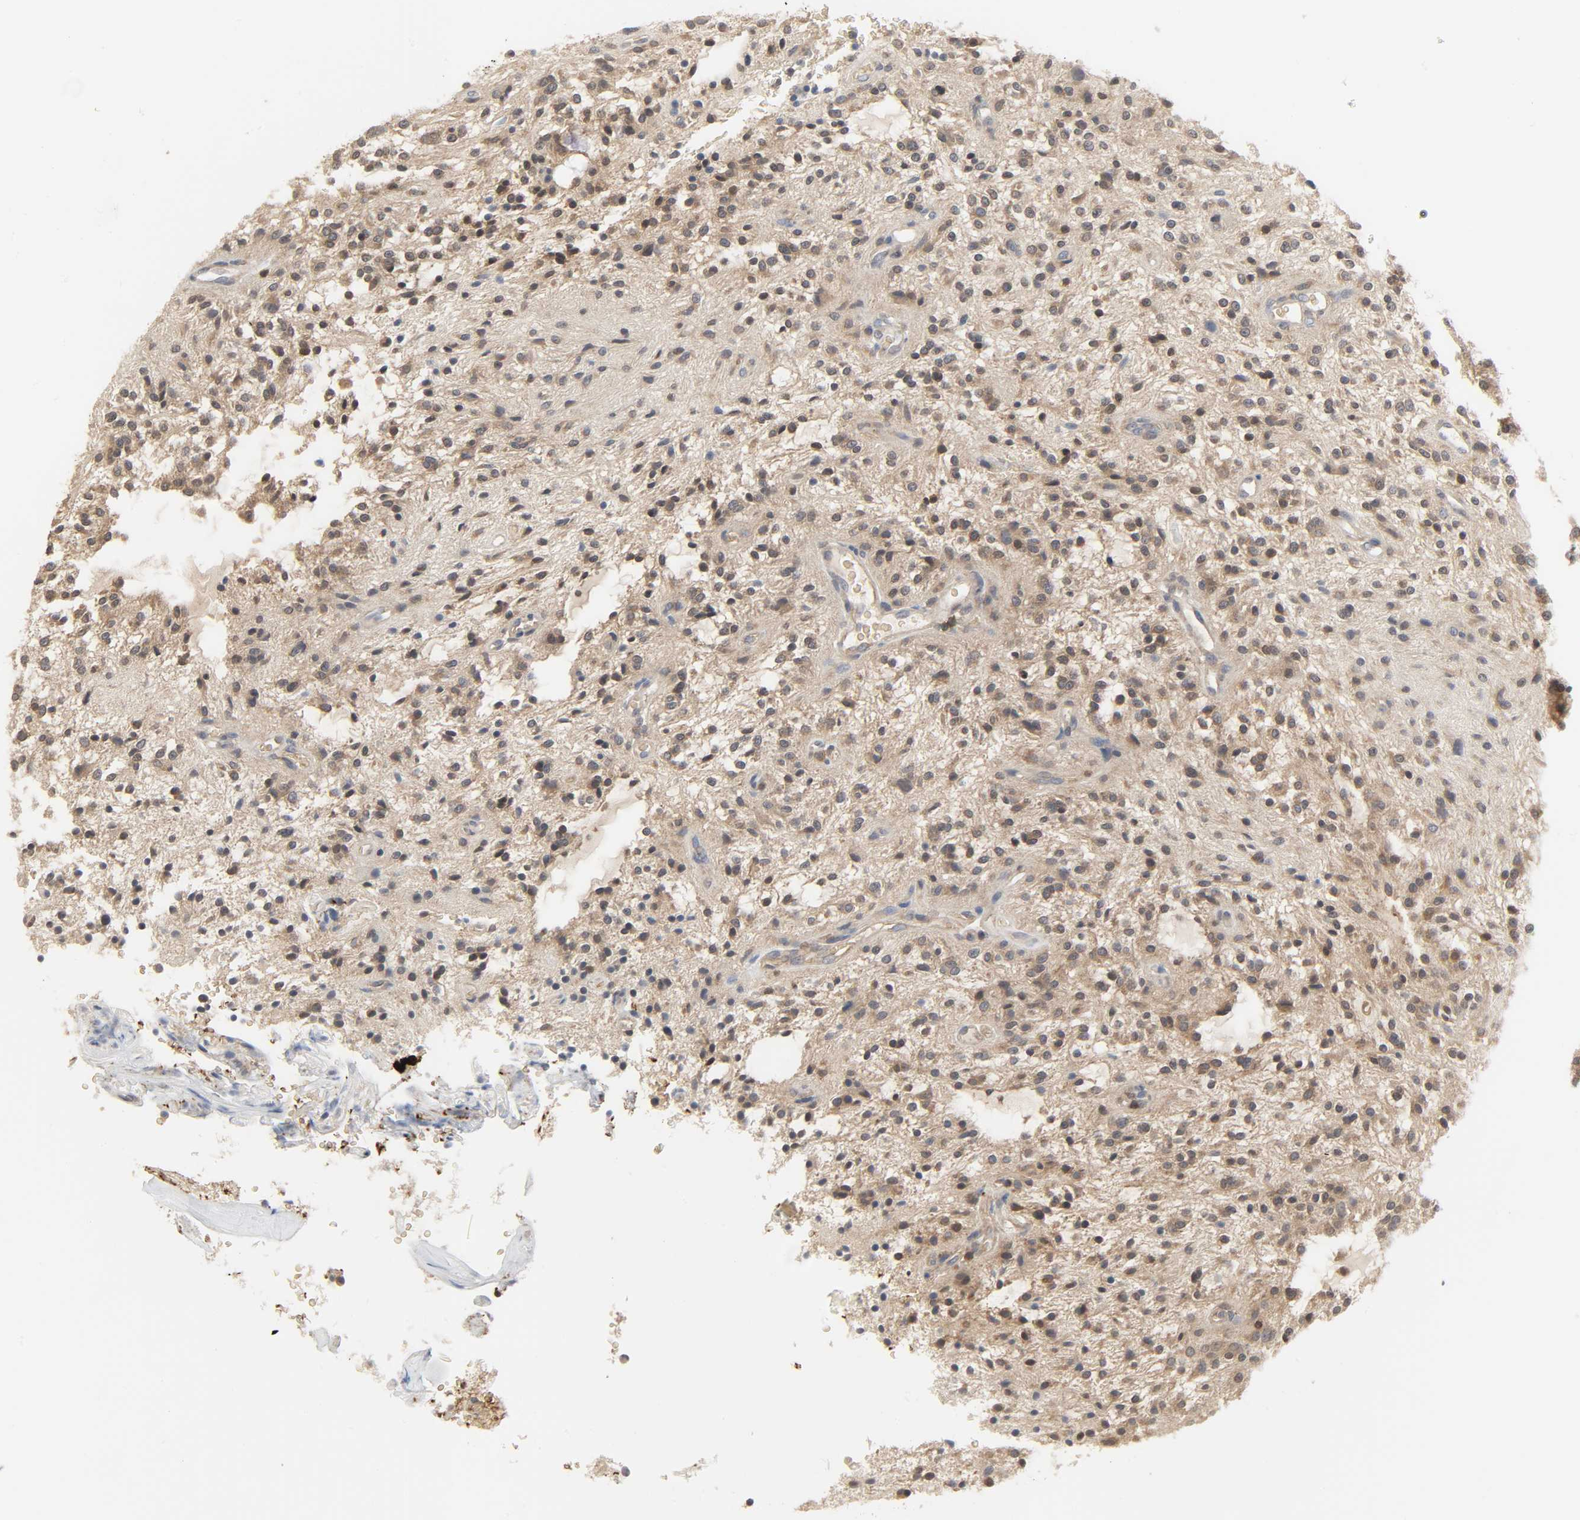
{"staining": {"intensity": "strong", "quantity": ">75%", "location": "cytoplasmic/membranous,nuclear"}, "tissue": "glioma", "cell_type": "Tumor cells", "image_type": "cancer", "snomed": [{"axis": "morphology", "description": "Glioma, malignant, NOS"}, {"axis": "topography", "description": "Cerebellum"}], "caption": "Glioma (malignant) stained with a protein marker shows strong staining in tumor cells.", "gene": "PLEKHA2", "patient": {"sex": "female", "age": 10}}